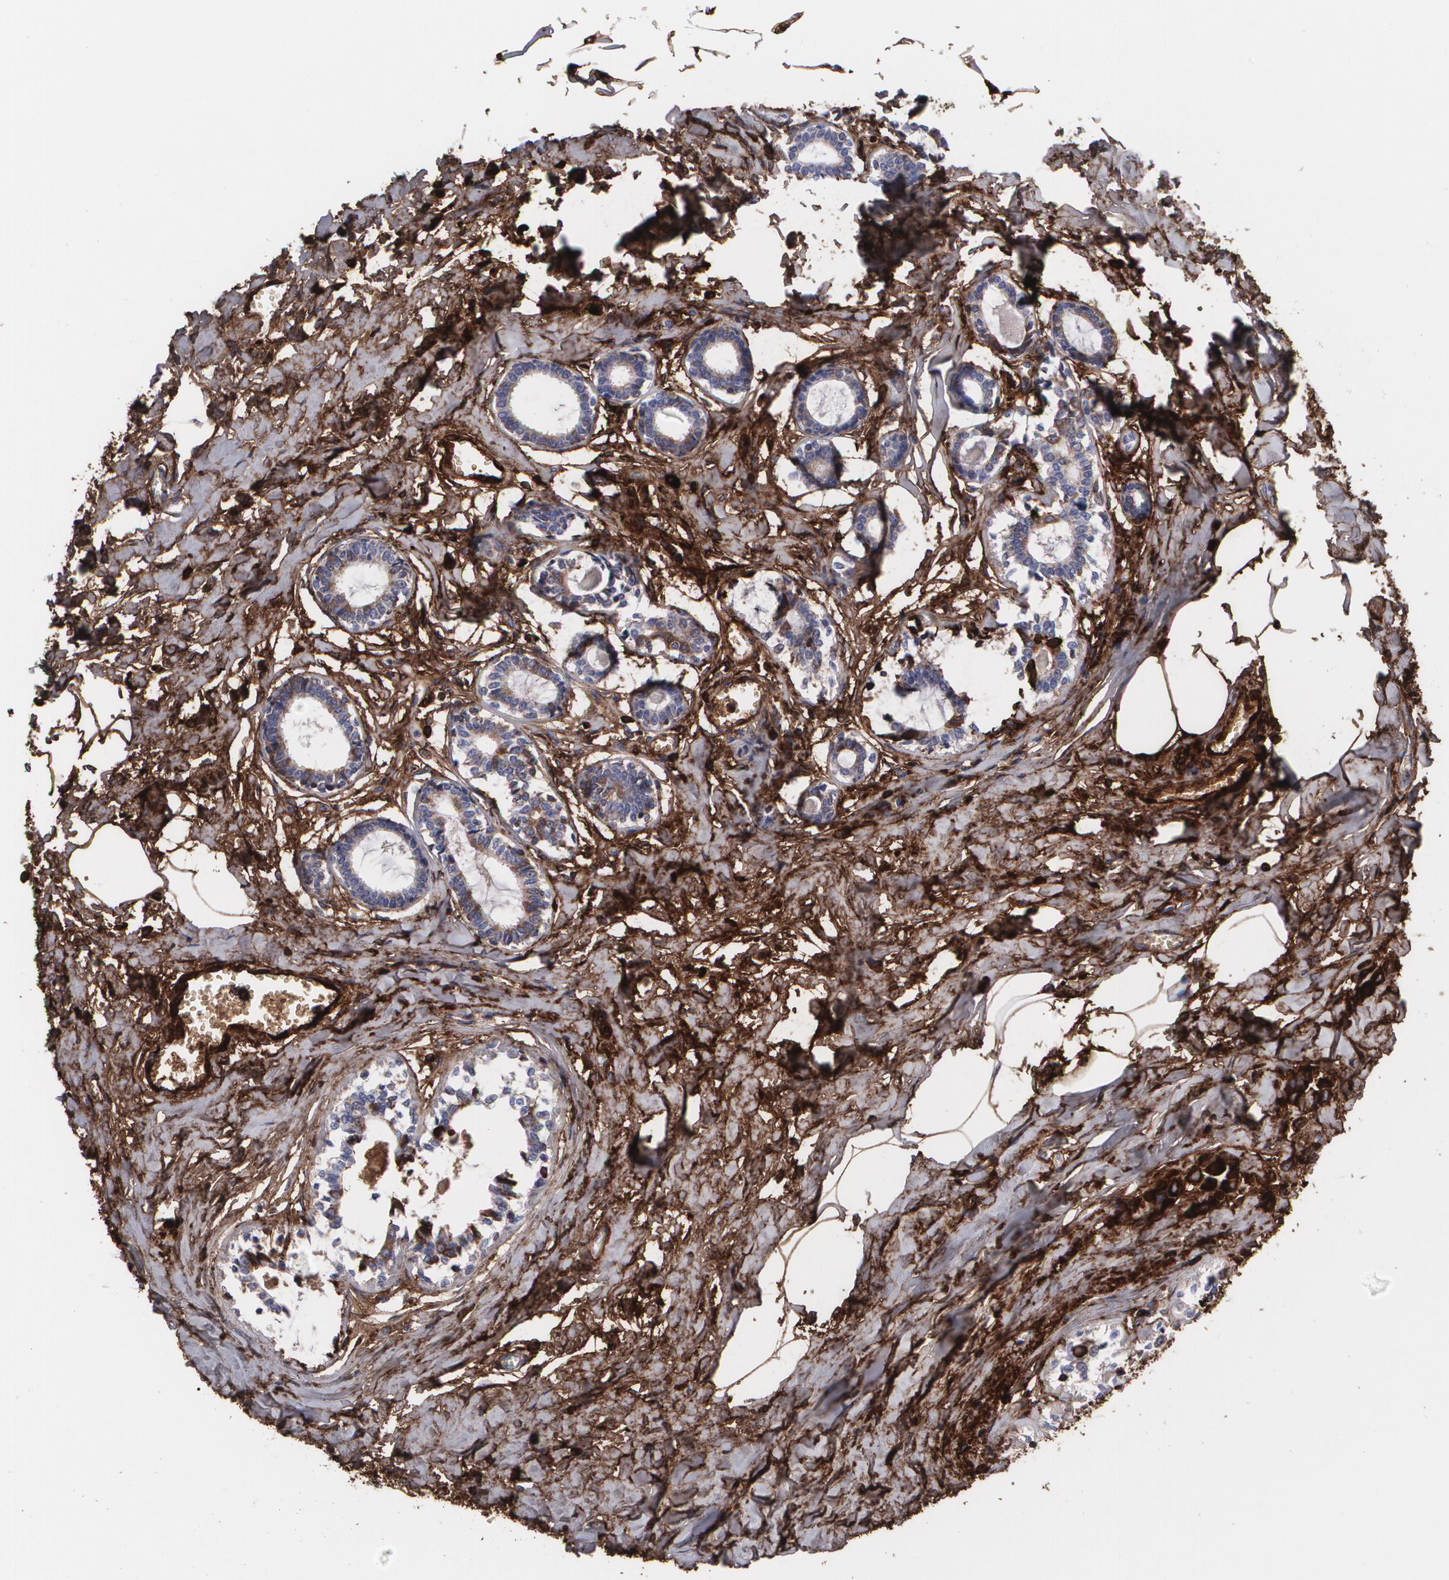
{"staining": {"intensity": "moderate", "quantity": ">75%", "location": "cytoplasmic/membranous"}, "tissue": "breast cancer", "cell_type": "Tumor cells", "image_type": "cancer", "snomed": [{"axis": "morphology", "description": "Lobular carcinoma"}, {"axis": "topography", "description": "Breast"}], "caption": "An IHC photomicrograph of tumor tissue is shown. Protein staining in brown labels moderate cytoplasmic/membranous positivity in breast cancer within tumor cells.", "gene": "FBLN1", "patient": {"sex": "female", "age": 51}}